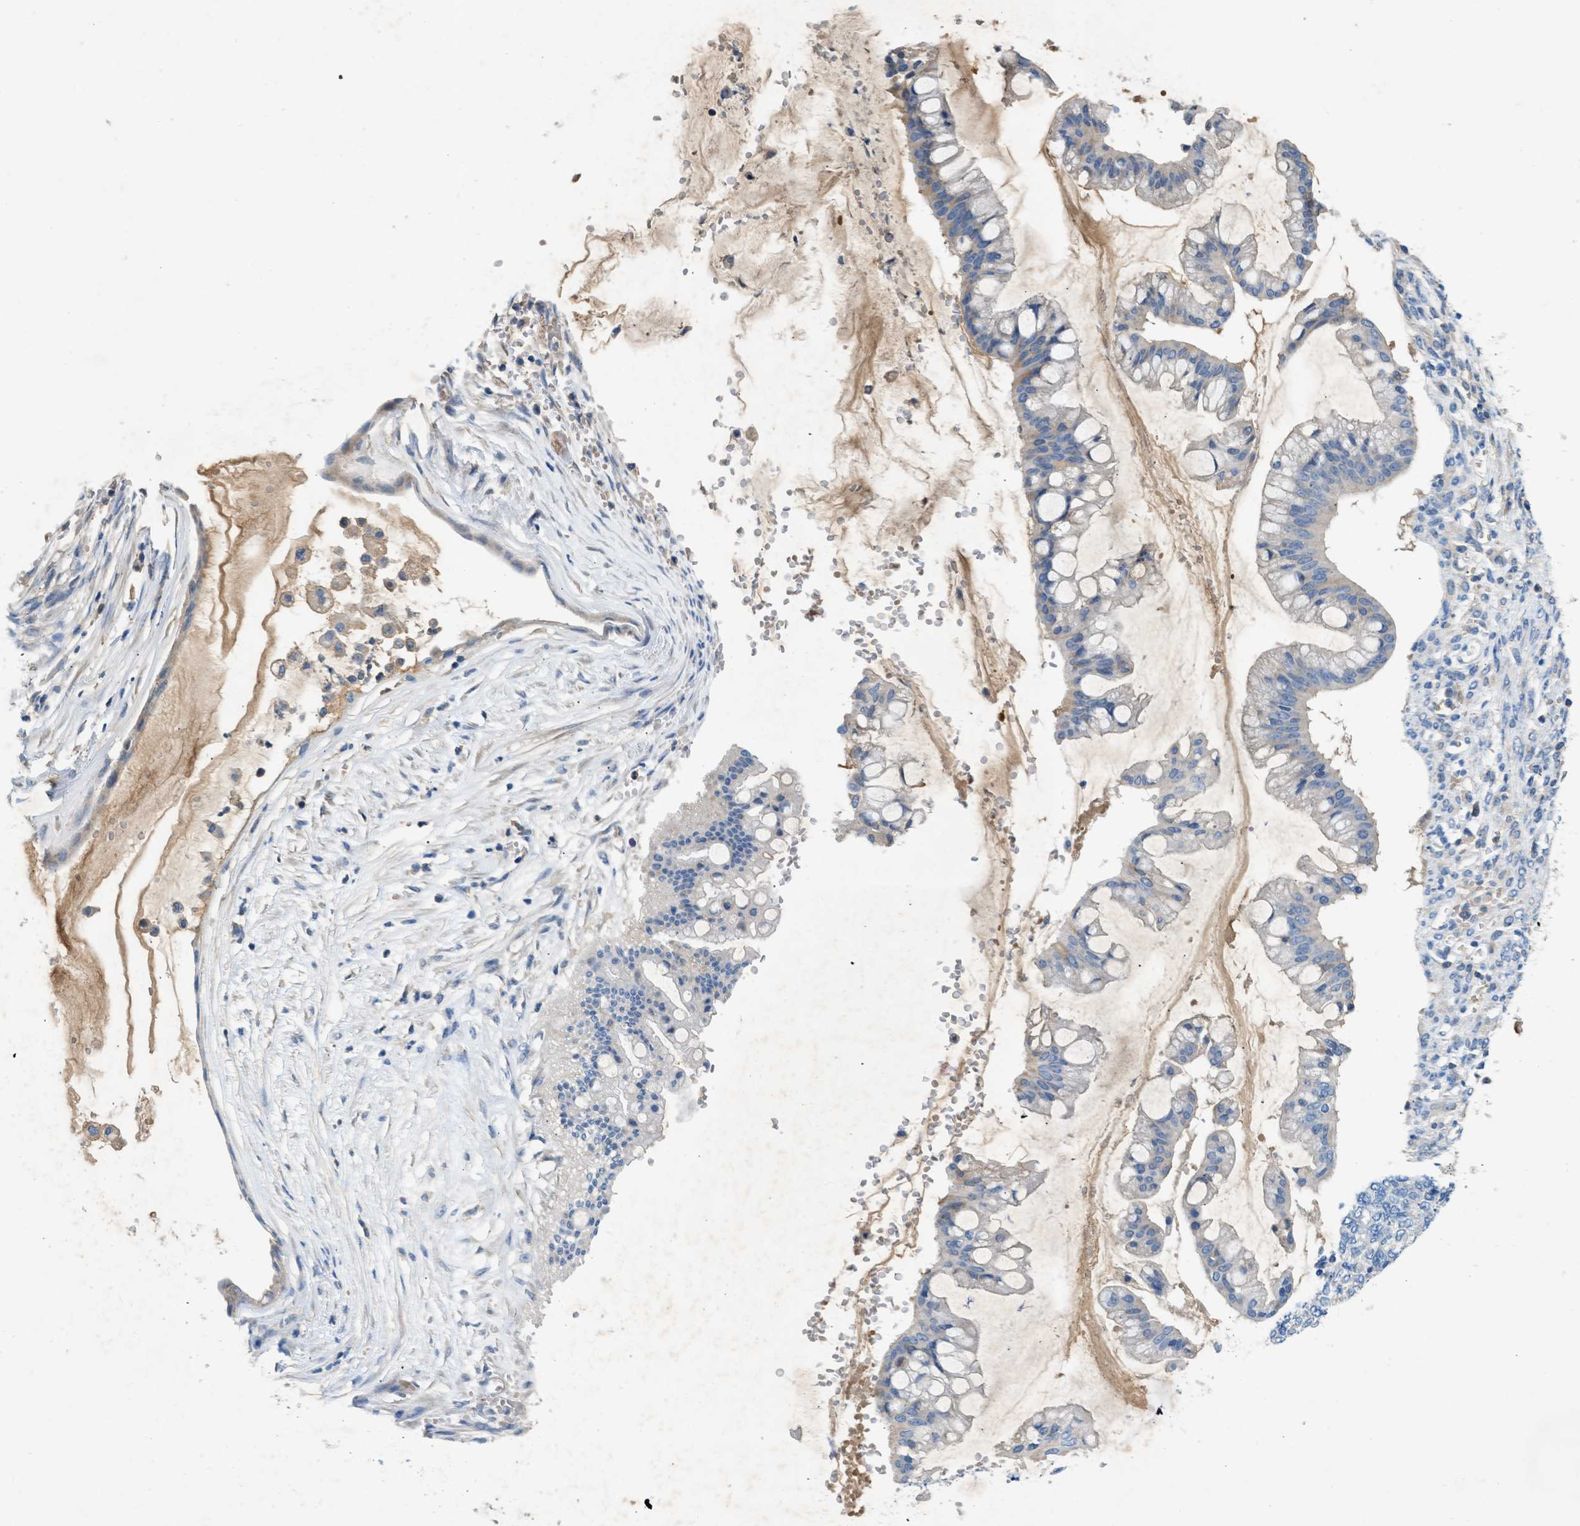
{"staining": {"intensity": "negative", "quantity": "none", "location": "none"}, "tissue": "ovarian cancer", "cell_type": "Tumor cells", "image_type": "cancer", "snomed": [{"axis": "morphology", "description": "Cystadenocarcinoma, mucinous, NOS"}, {"axis": "topography", "description": "Ovary"}], "caption": "A histopathology image of ovarian cancer (mucinous cystadenocarcinoma) stained for a protein demonstrates no brown staining in tumor cells. (DAB IHC visualized using brightfield microscopy, high magnification).", "gene": "RWDD2B", "patient": {"sex": "female", "age": 73}}